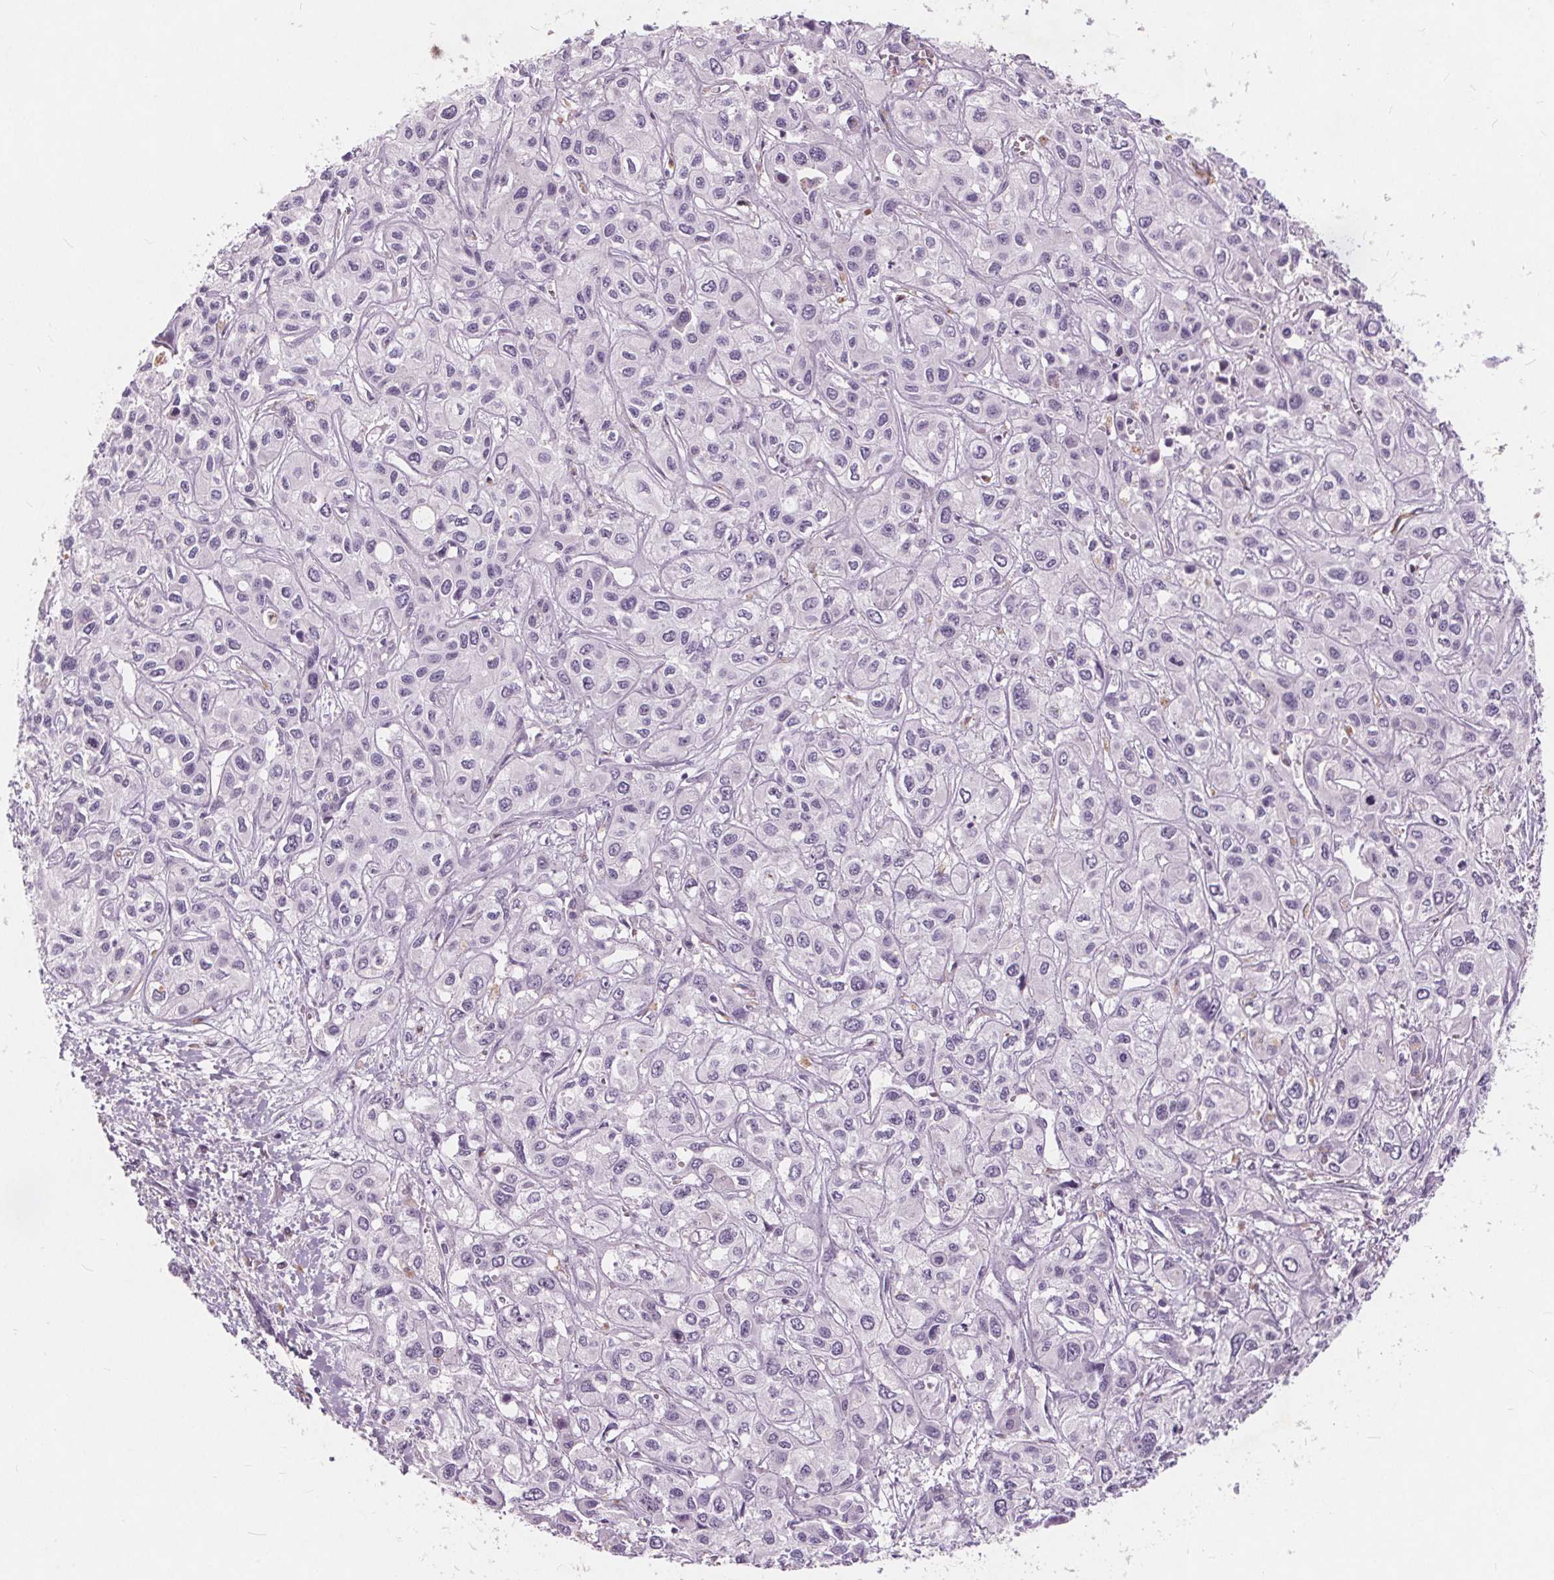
{"staining": {"intensity": "negative", "quantity": "none", "location": "none"}, "tissue": "liver cancer", "cell_type": "Tumor cells", "image_type": "cancer", "snomed": [{"axis": "morphology", "description": "Cholangiocarcinoma"}, {"axis": "topography", "description": "Liver"}], "caption": "This is a photomicrograph of IHC staining of liver cancer (cholangiocarcinoma), which shows no staining in tumor cells. The staining was performed using DAB (3,3'-diaminobenzidine) to visualize the protein expression in brown, while the nuclei were stained in blue with hematoxylin (Magnification: 20x).", "gene": "PLA2G2E", "patient": {"sex": "female", "age": 66}}